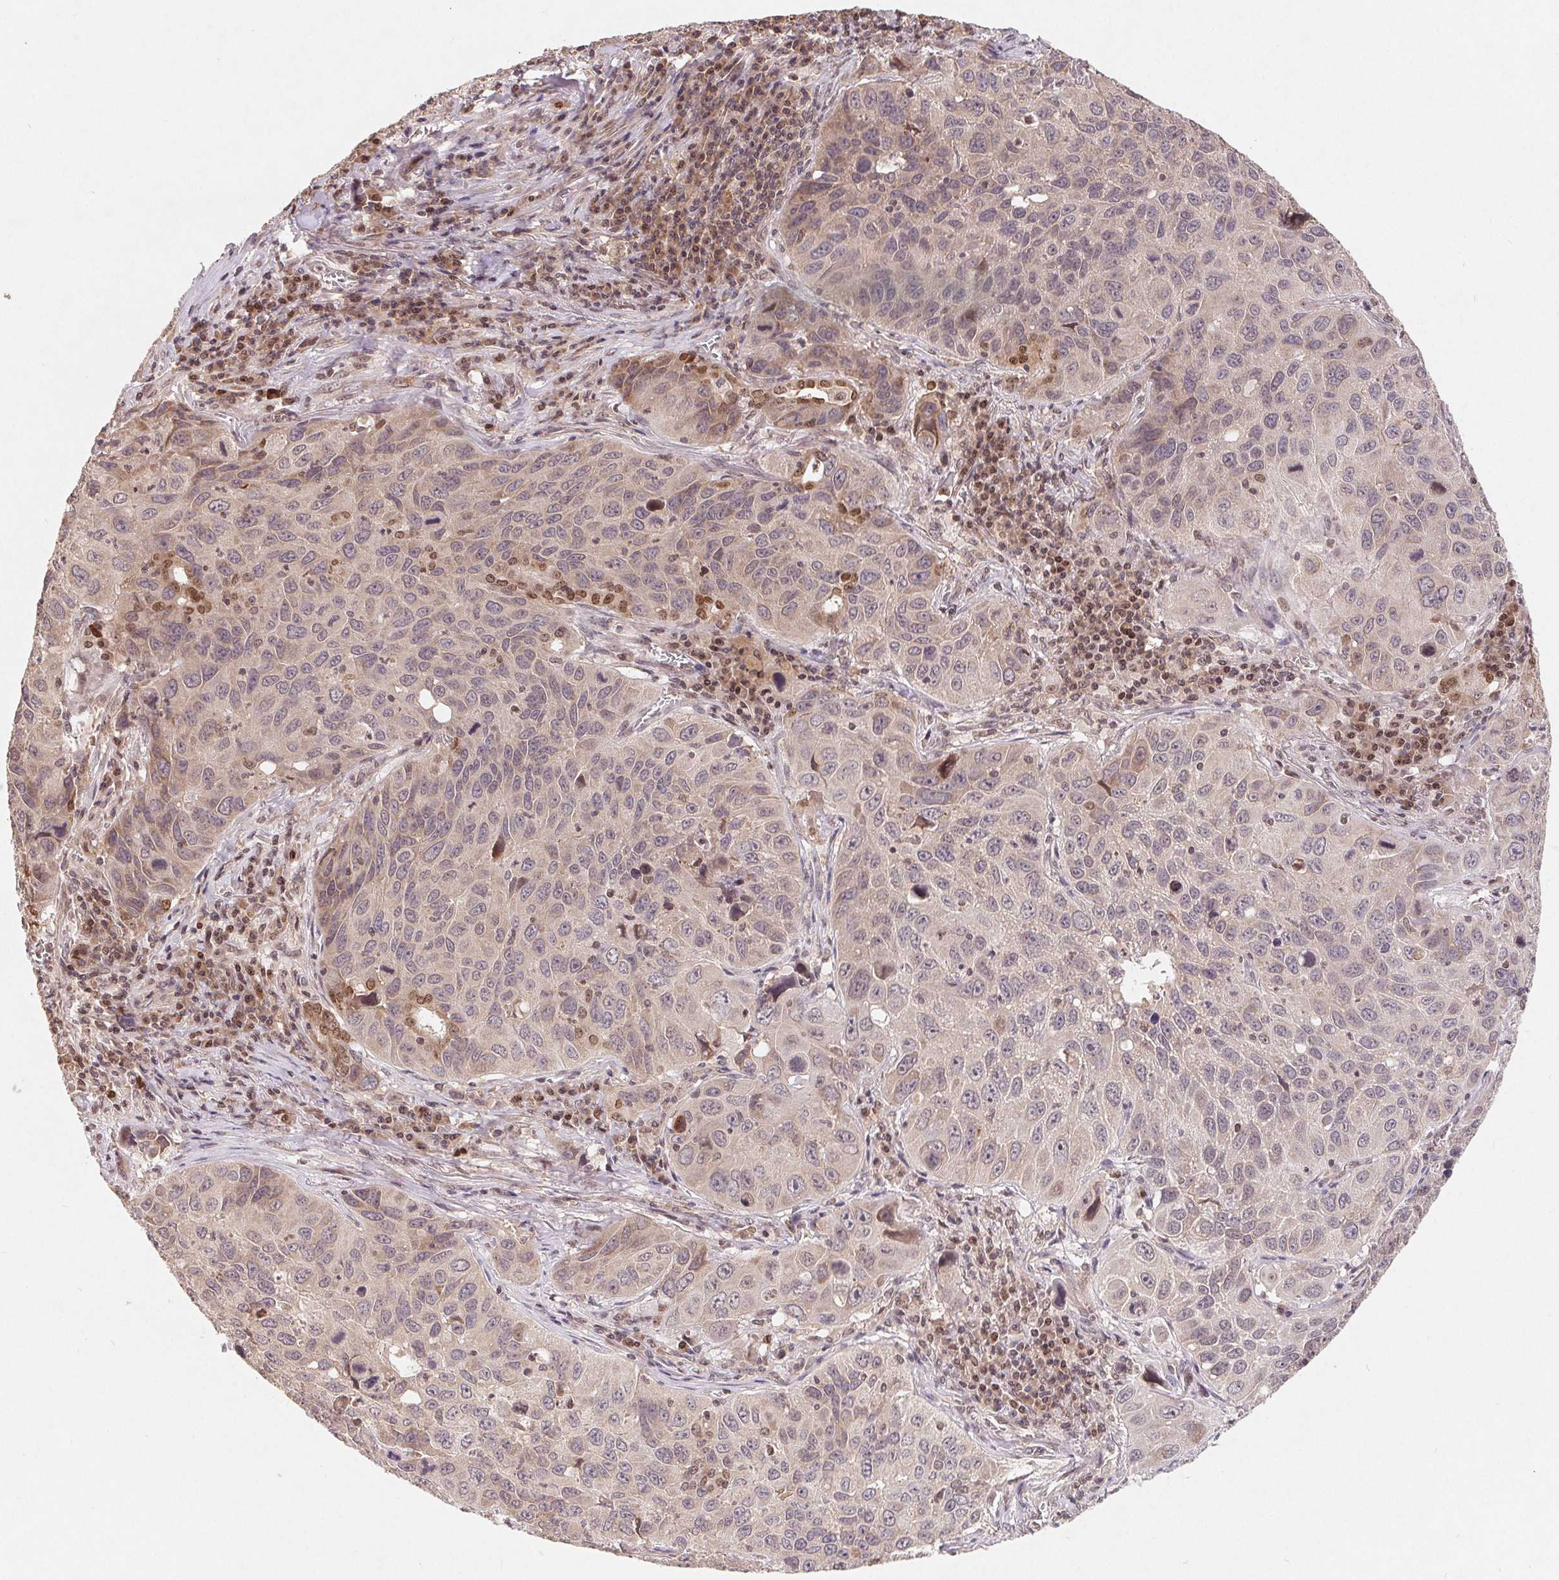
{"staining": {"intensity": "negative", "quantity": "none", "location": "none"}, "tissue": "lung cancer", "cell_type": "Tumor cells", "image_type": "cancer", "snomed": [{"axis": "morphology", "description": "Squamous cell carcinoma, NOS"}, {"axis": "topography", "description": "Lung"}], "caption": "Immunohistochemistry of lung cancer exhibits no staining in tumor cells. (Brightfield microscopy of DAB (3,3'-diaminobenzidine) immunohistochemistry (IHC) at high magnification).", "gene": "HMGN3", "patient": {"sex": "female", "age": 61}}